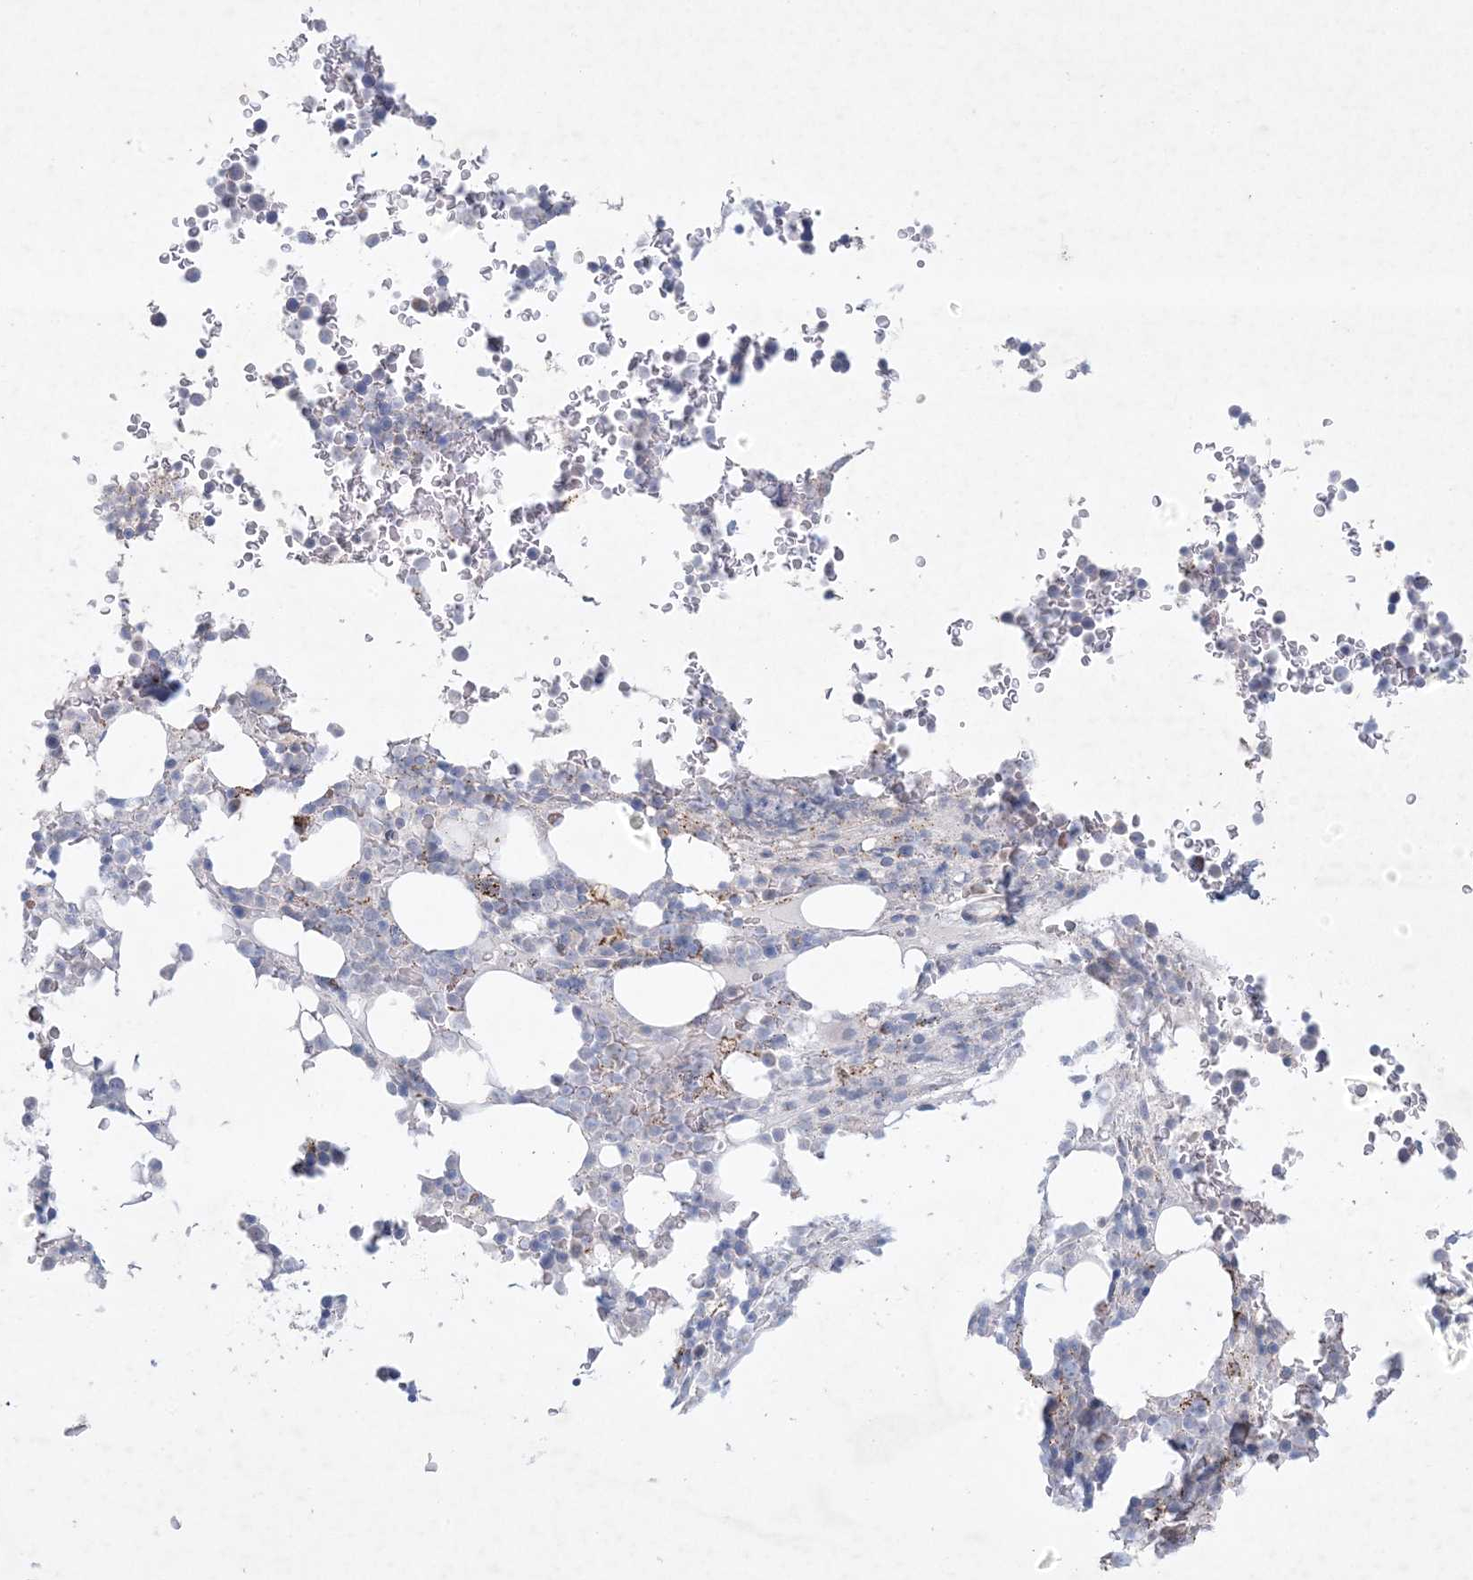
{"staining": {"intensity": "negative", "quantity": "none", "location": "none"}, "tissue": "bone marrow", "cell_type": "Hematopoietic cells", "image_type": "normal", "snomed": [{"axis": "morphology", "description": "Normal tissue, NOS"}, {"axis": "topography", "description": "Bone marrow"}], "caption": "DAB immunohistochemical staining of benign bone marrow shows no significant staining in hematopoietic cells.", "gene": "KCTD6", "patient": {"sex": "male", "age": 58}}